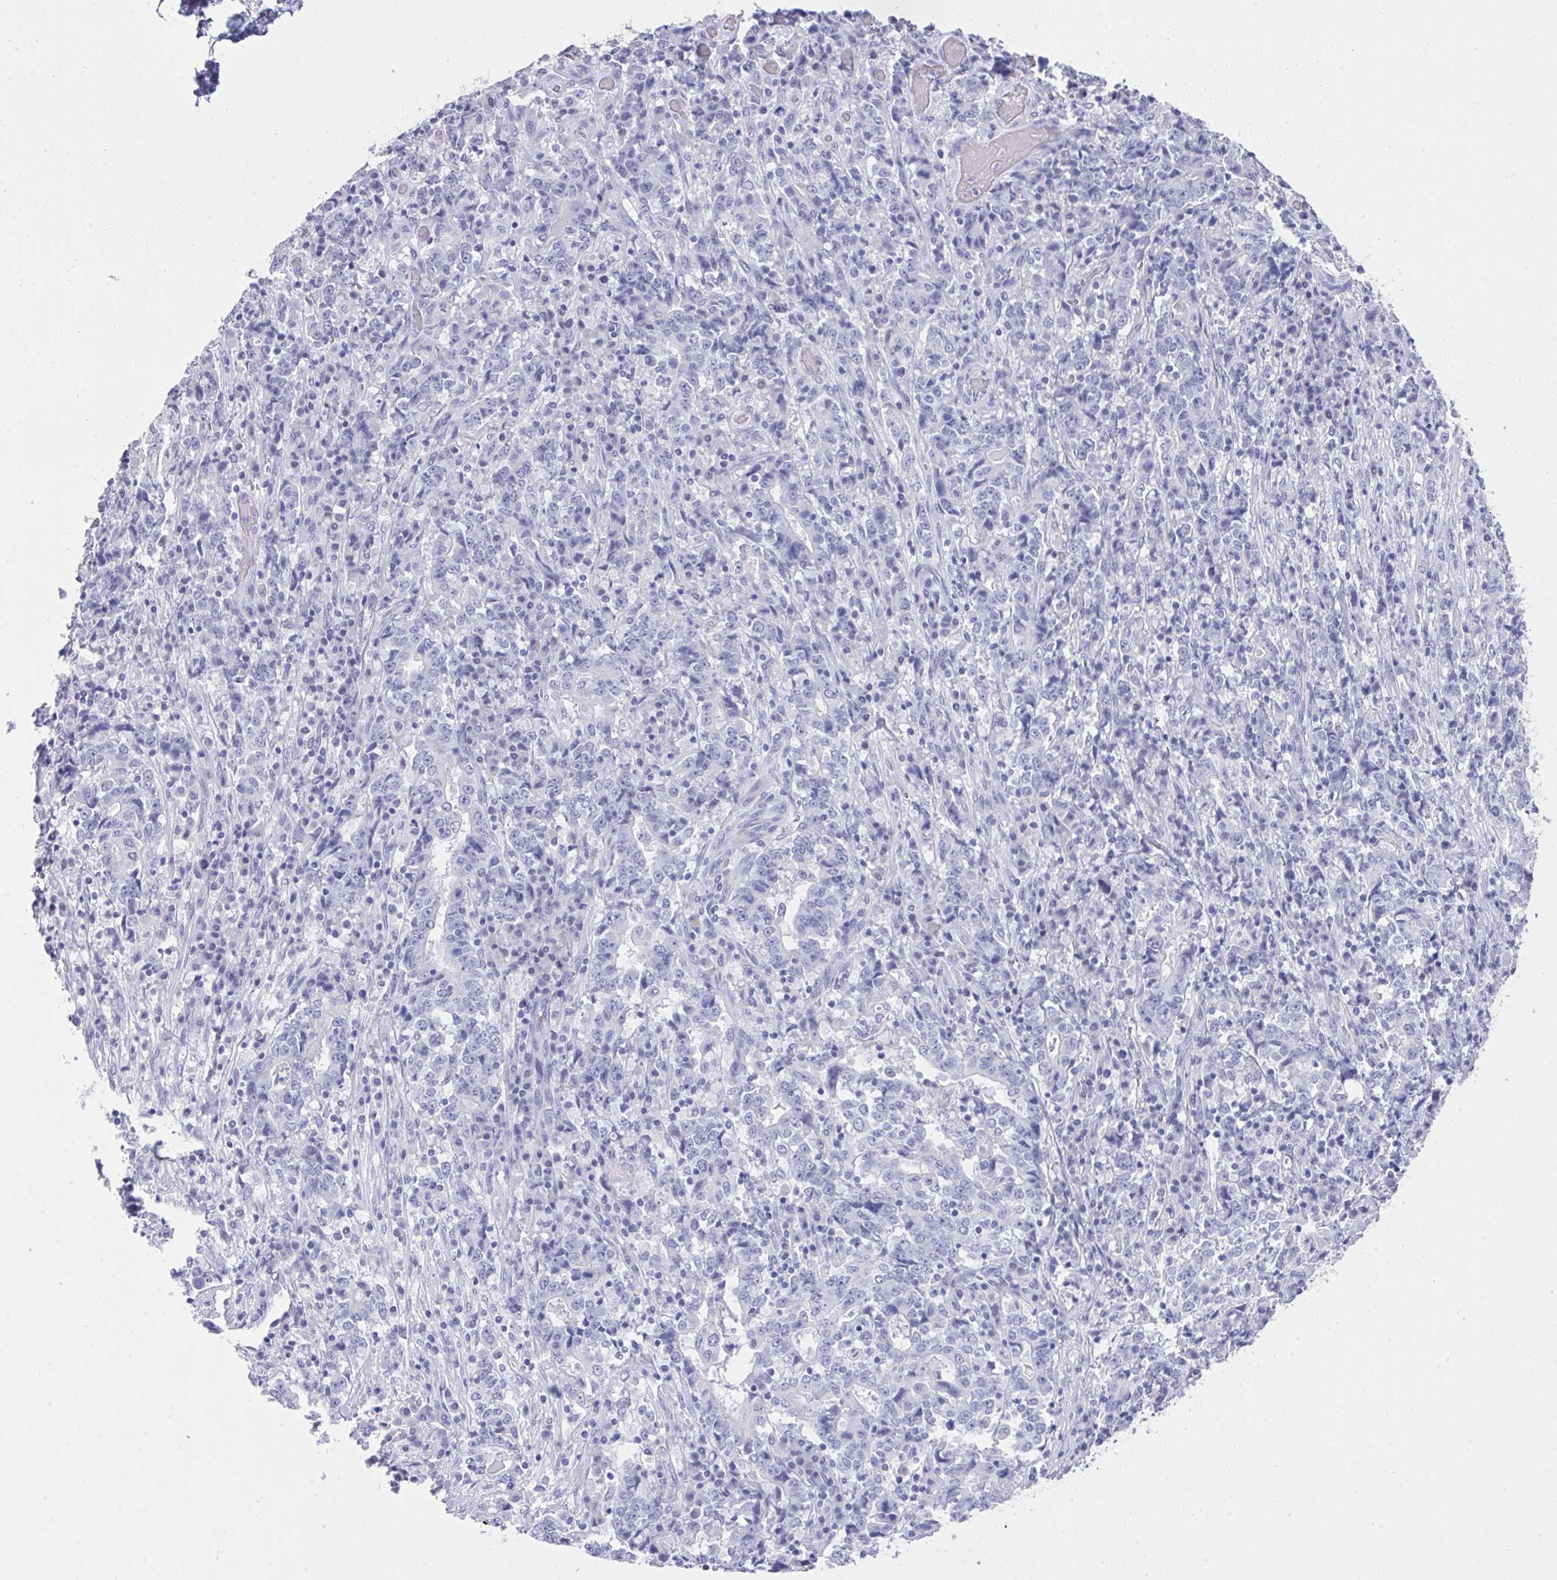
{"staining": {"intensity": "negative", "quantity": "none", "location": "none"}, "tissue": "stomach cancer", "cell_type": "Tumor cells", "image_type": "cancer", "snomed": [{"axis": "morphology", "description": "Normal tissue, NOS"}, {"axis": "morphology", "description": "Adenocarcinoma, NOS"}, {"axis": "topography", "description": "Stomach, upper"}, {"axis": "topography", "description": "Stomach"}], "caption": "A high-resolution image shows immunohistochemistry staining of adenocarcinoma (stomach), which demonstrates no significant positivity in tumor cells.", "gene": "MS4A12", "patient": {"sex": "male", "age": 59}}